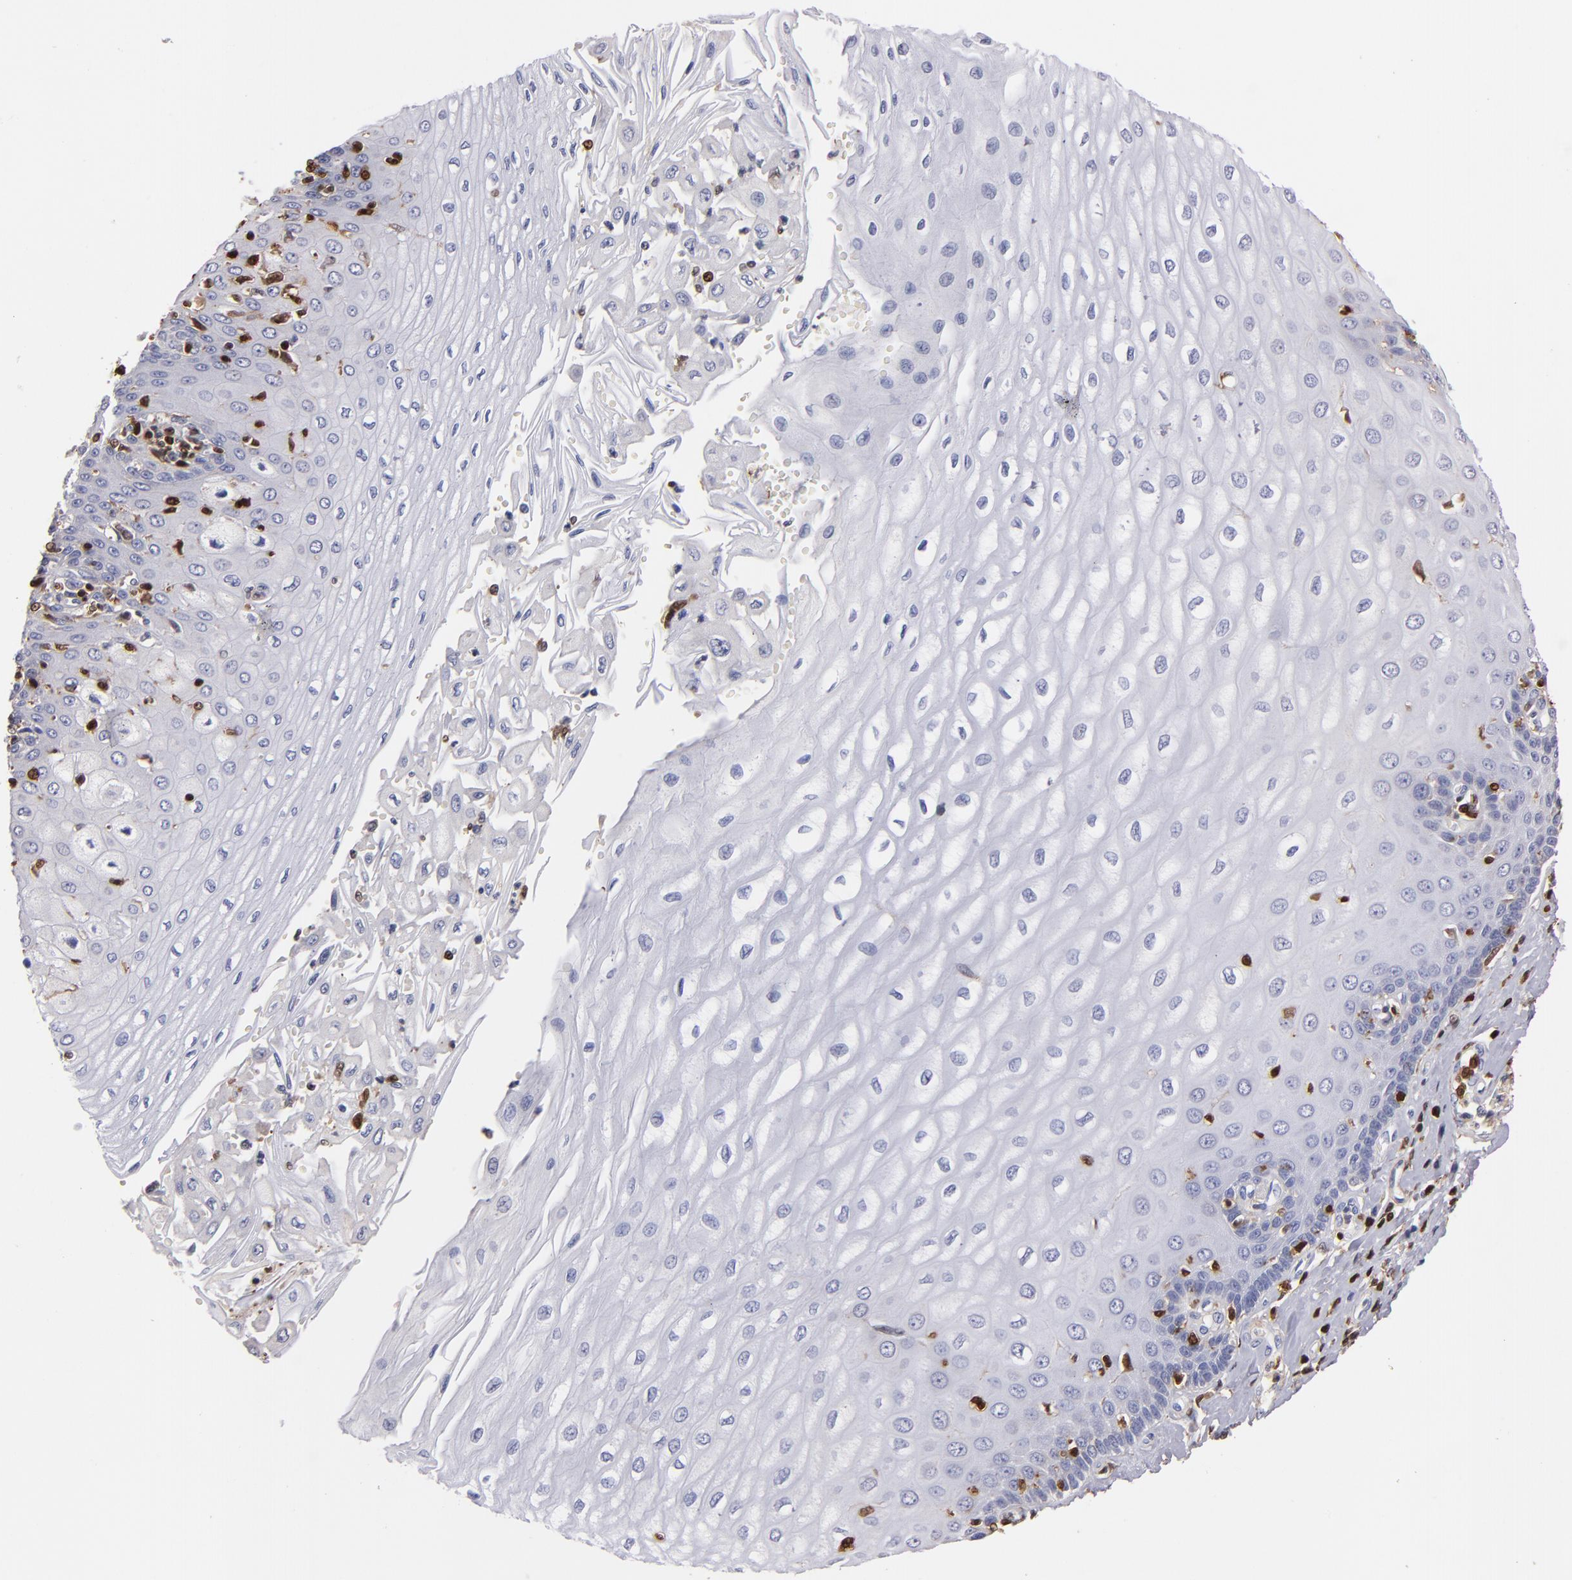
{"staining": {"intensity": "negative", "quantity": "none", "location": "none"}, "tissue": "esophagus", "cell_type": "Squamous epithelial cells", "image_type": "normal", "snomed": [{"axis": "morphology", "description": "Normal tissue, NOS"}, {"axis": "topography", "description": "Esophagus"}], "caption": "Immunohistochemistry (IHC) photomicrograph of normal esophagus stained for a protein (brown), which displays no positivity in squamous epithelial cells. (DAB immunohistochemistry, high magnification).", "gene": "S100A4", "patient": {"sex": "male", "age": 62}}